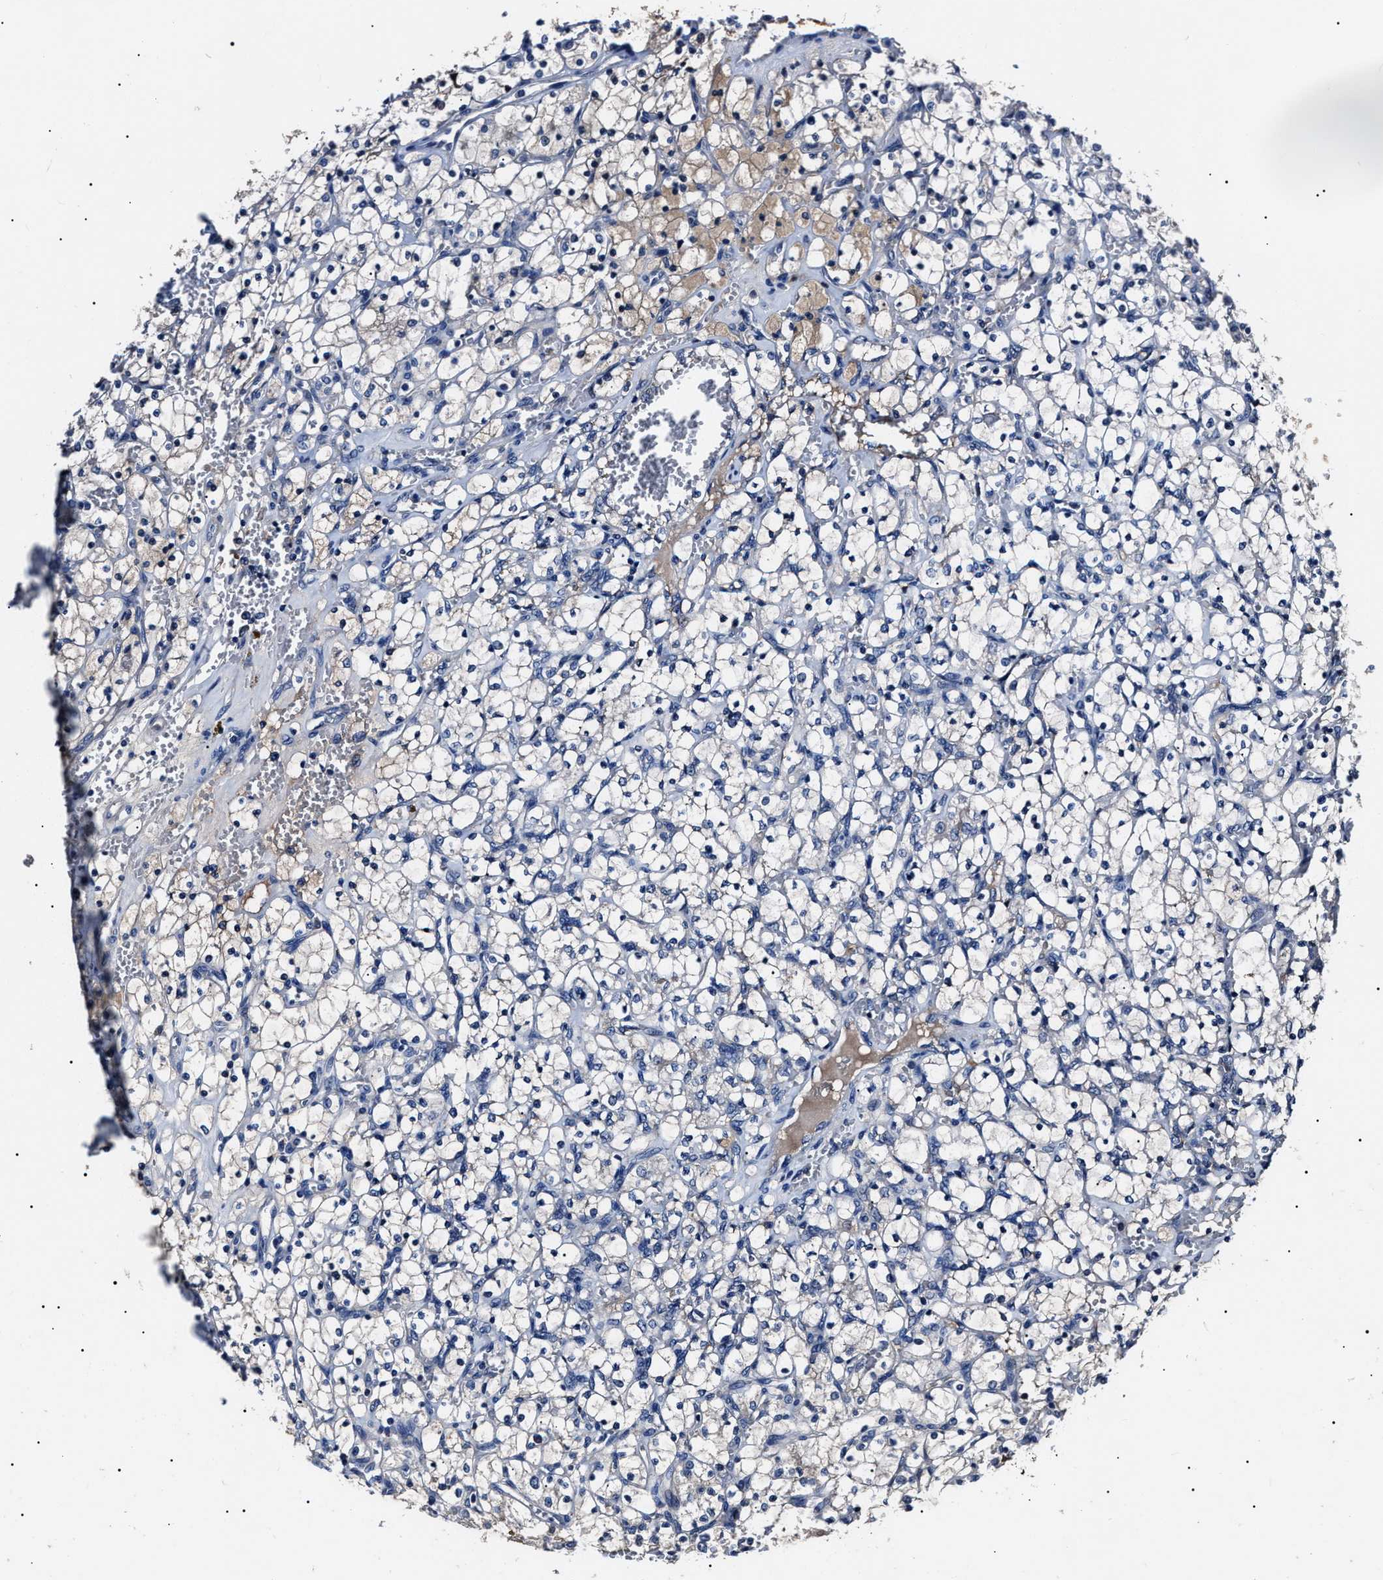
{"staining": {"intensity": "negative", "quantity": "none", "location": "none"}, "tissue": "renal cancer", "cell_type": "Tumor cells", "image_type": "cancer", "snomed": [{"axis": "morphology", "description": "Adenocarcinoma, NOS"}, {"axis": "topography", "description": "Kidney"}], "caption": "DAB immunohistochemical staining of renal cancer (adenocarcinoma) exhibits no significant staining in tumor cells. (Brightfield microscopy of DAB IHC at high magnification).", "gene": "IFT81", "patient": {"sex": "female", "age": 69}}